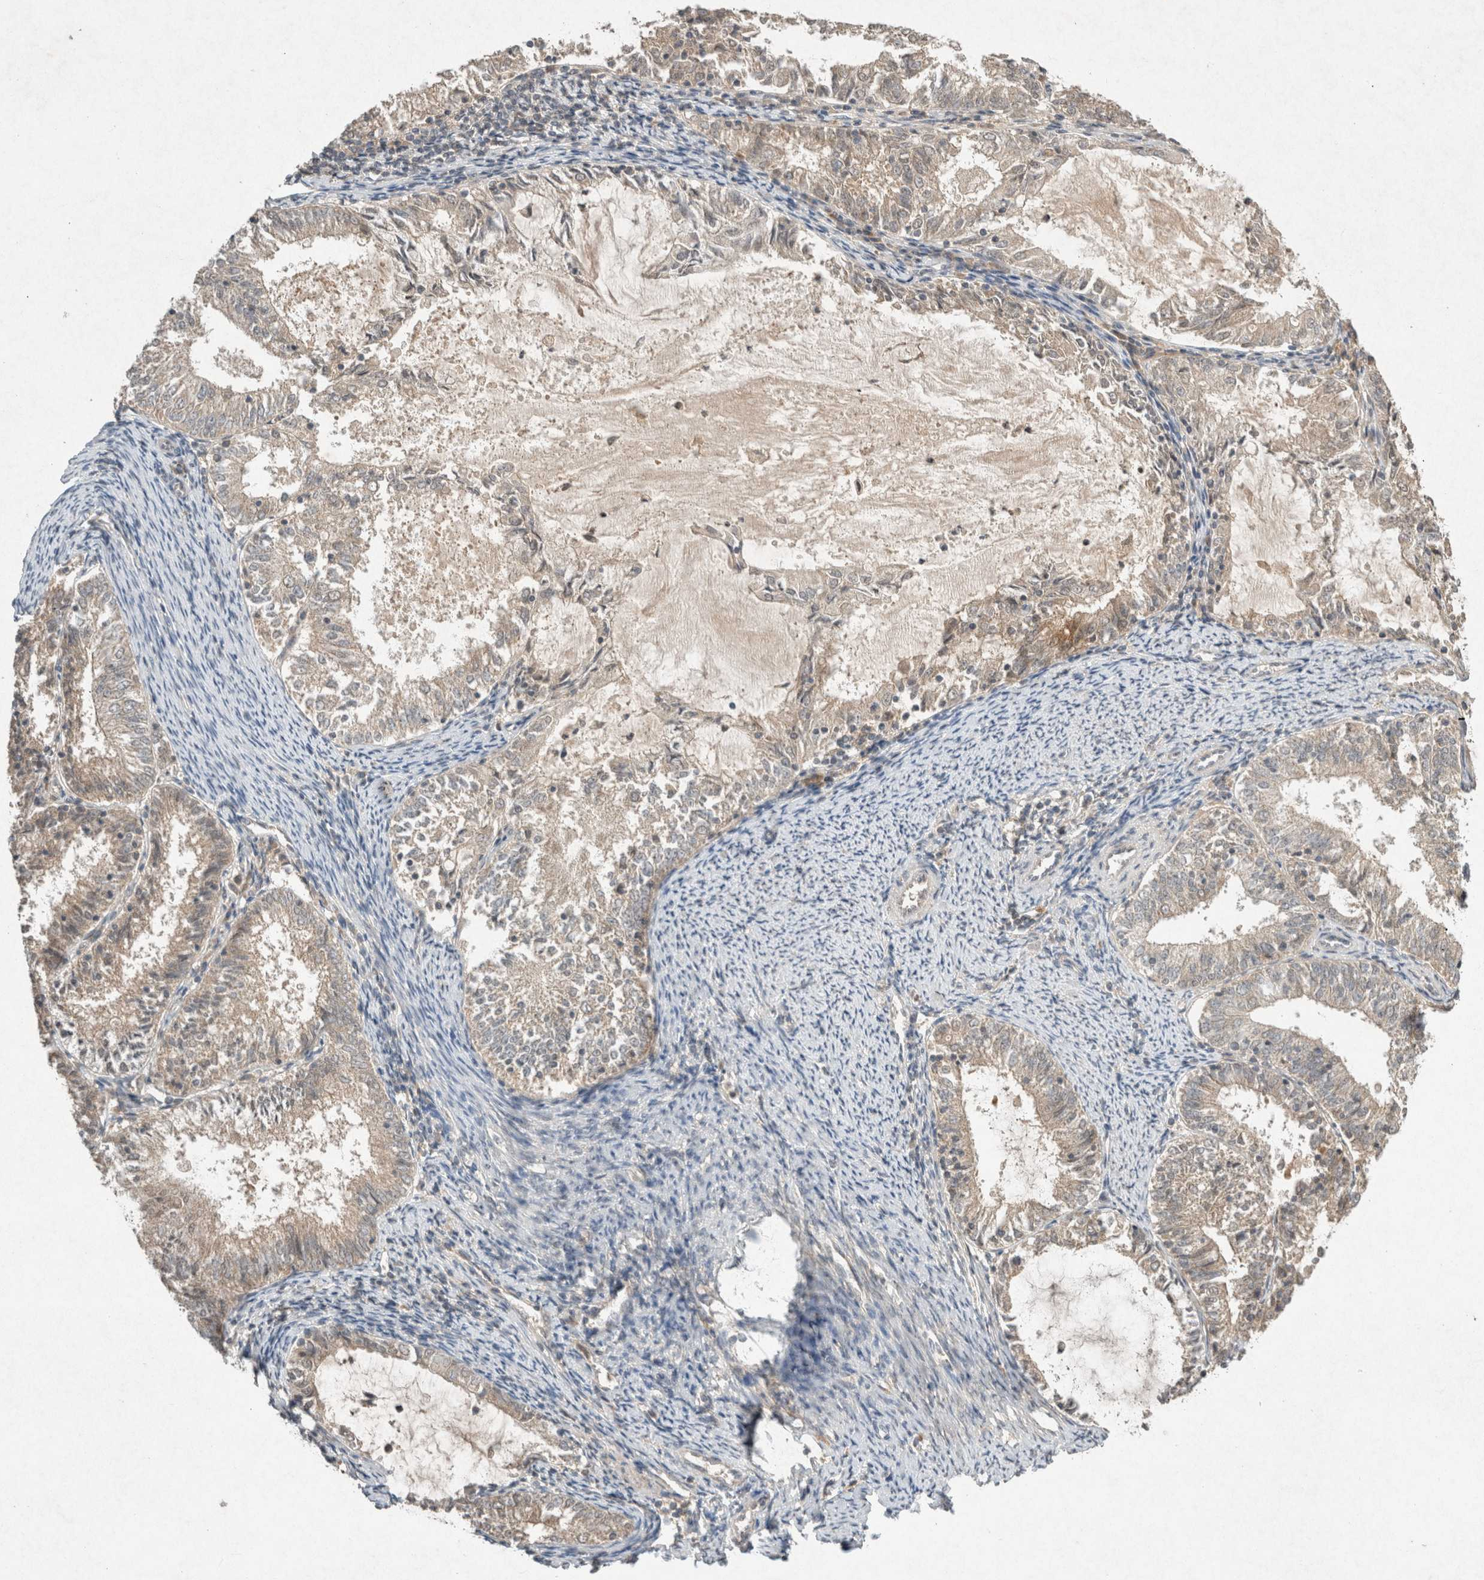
{"staining": {"intensity": "weak", "quantity": ">75%", "location": "cytoplasmic/membranous"}, "tissue": "endometrial cancer", "cell_type": "Tumor cells", "image_type": "cancer", "snomed": [{"axis": "morphology", "description": "Adenocarcinoma, NOS"}, {"axis": "topography", "description": "Endometrium"}], "caption": "Tumor cells display low levels of weak cytoplasmic/membranous positivity in about >75% of cells in endometrial adenocarcinoma.", "gene": "LOXL2", "patient": {"sex": "female", "age": 57}}